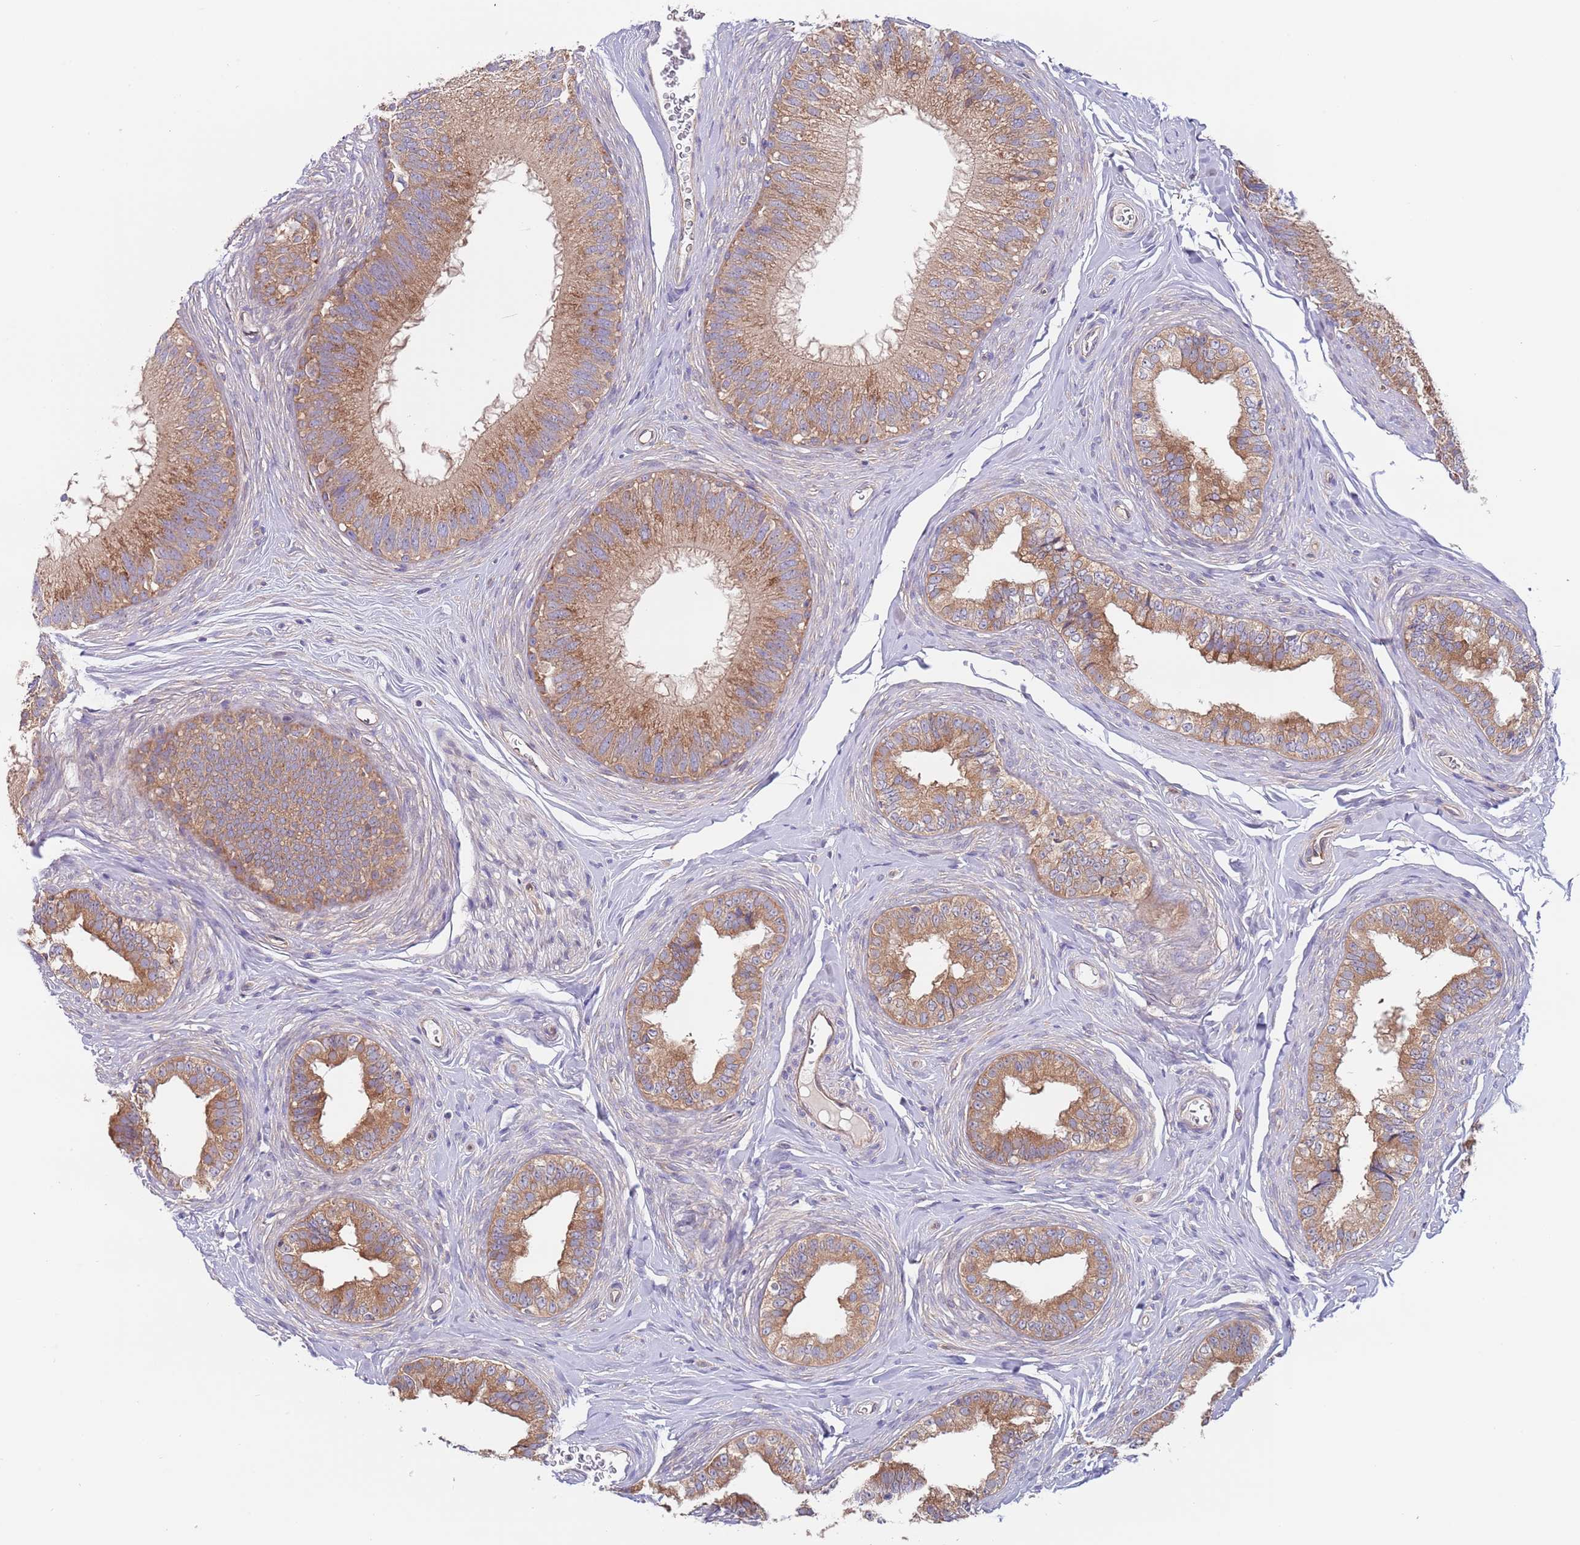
{"staining": {"intensity": "moderate", "quantity": ">75%", "location": "cytoplasmic/membranous"}, "tissue": "epididymis", "cell_type": "Glandular cells", "image_type": "normal", "snomed": [{"axis": "morphology", "description": "Normal tissue, NOS"}, {"axis": "topography", "description": "Epididymis"}], "caption": "Moderate cytoplasmic/membranous protein expression is present in approximately >75% of glandular cells in epididymis.", "gene": "EIF3F", "patient": {"sex": "male", "age": 38}}